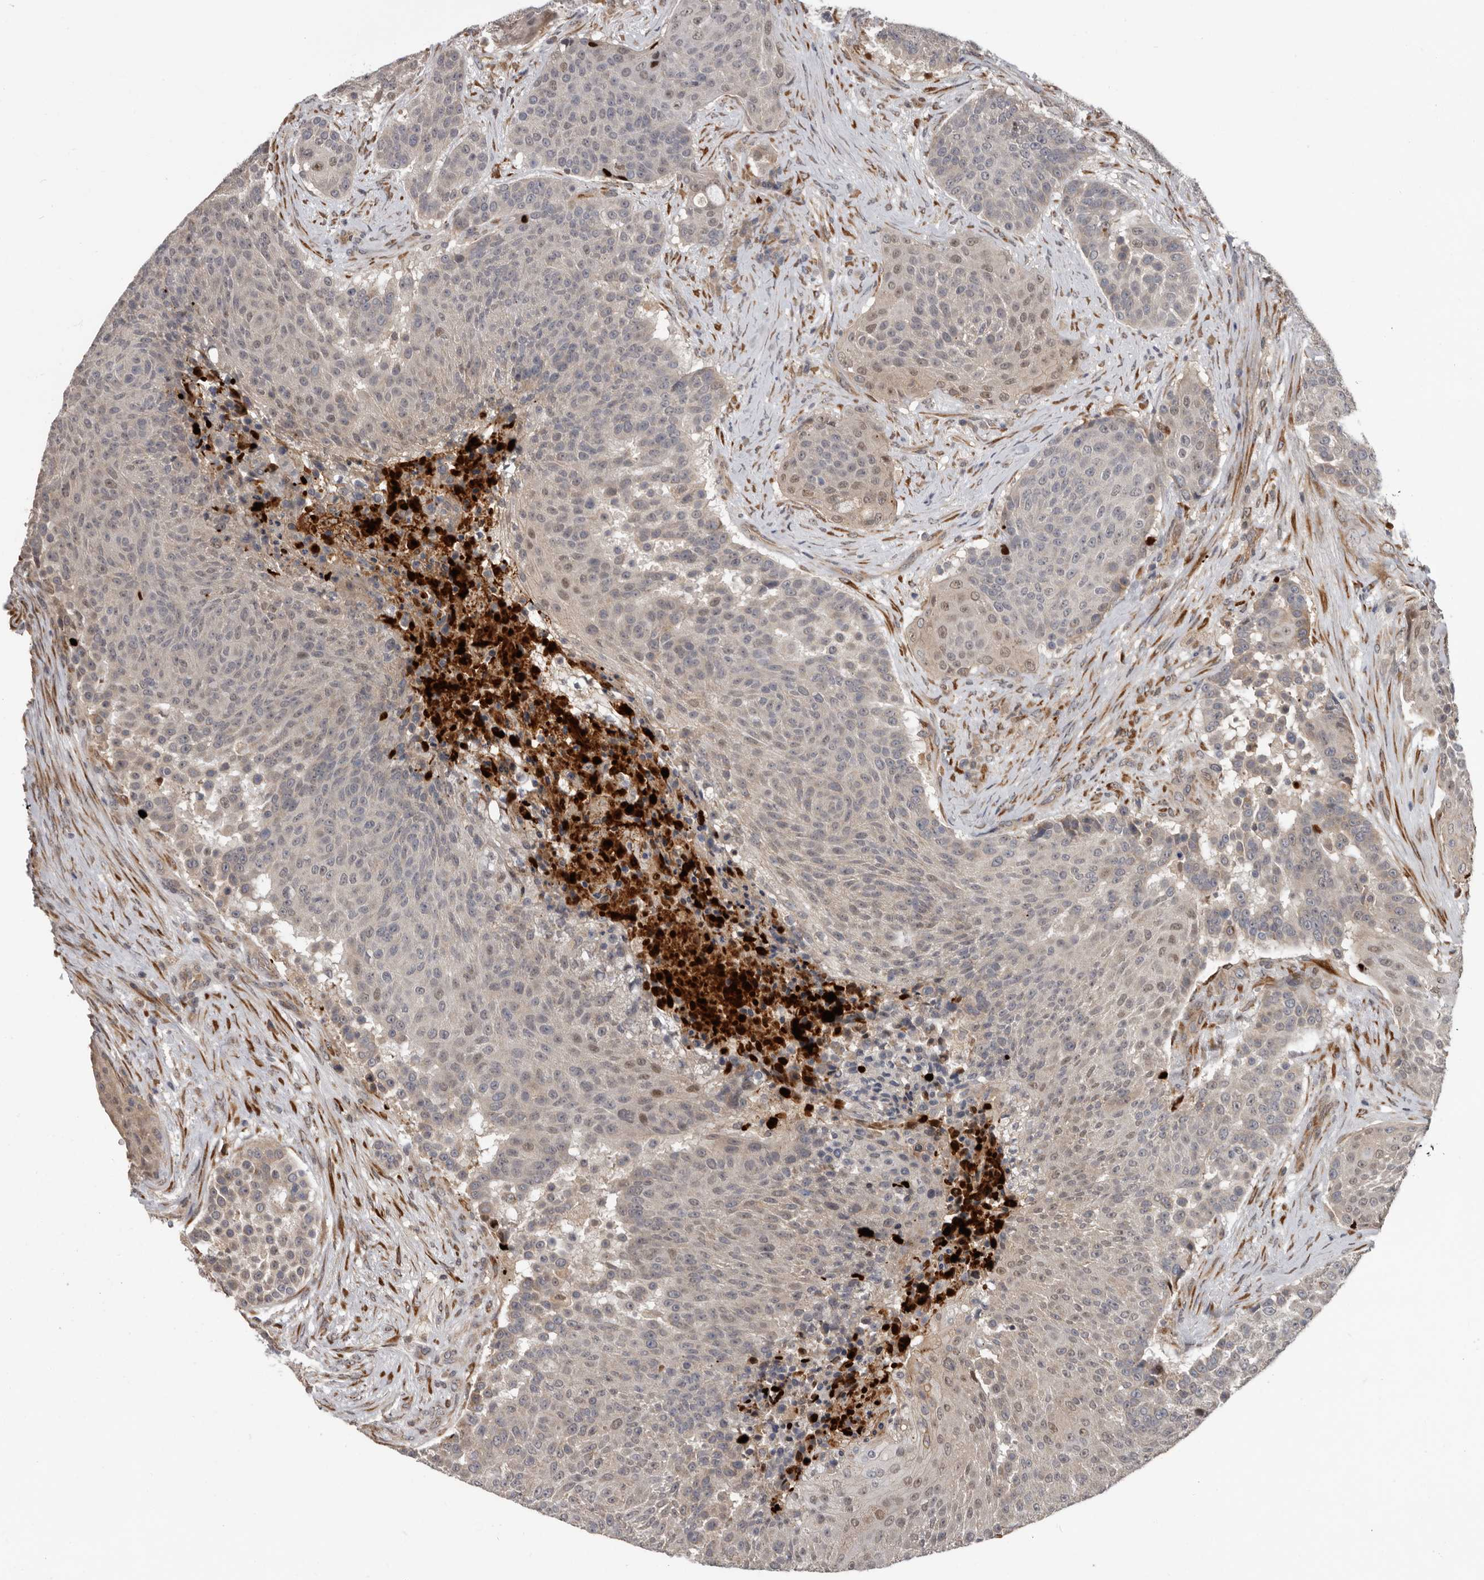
{"staining": {"intensity": "moderate", "quantity": "<25%", "location": "cytoplasmic/membranous,nuclear"}, "tissue": "urothelial cancer", "cell_type": "Tumor cells", "image_type": "cancer", "snomed": [{"axis": "morphology", "description": "Urothelial carcinoma, High grade"}, {"axis": "topography", "description": "Urinary bladder"}], "caption": "Urothelial carcinoma (high-grade) stained with immunohistochemistry (IHC) demonstrates moderate cytoplasmic/membranous and nuclear staining in about <25% of tumor cells.", "gene": "MTF1", "patient": {"sex": "female", "age": 63}}